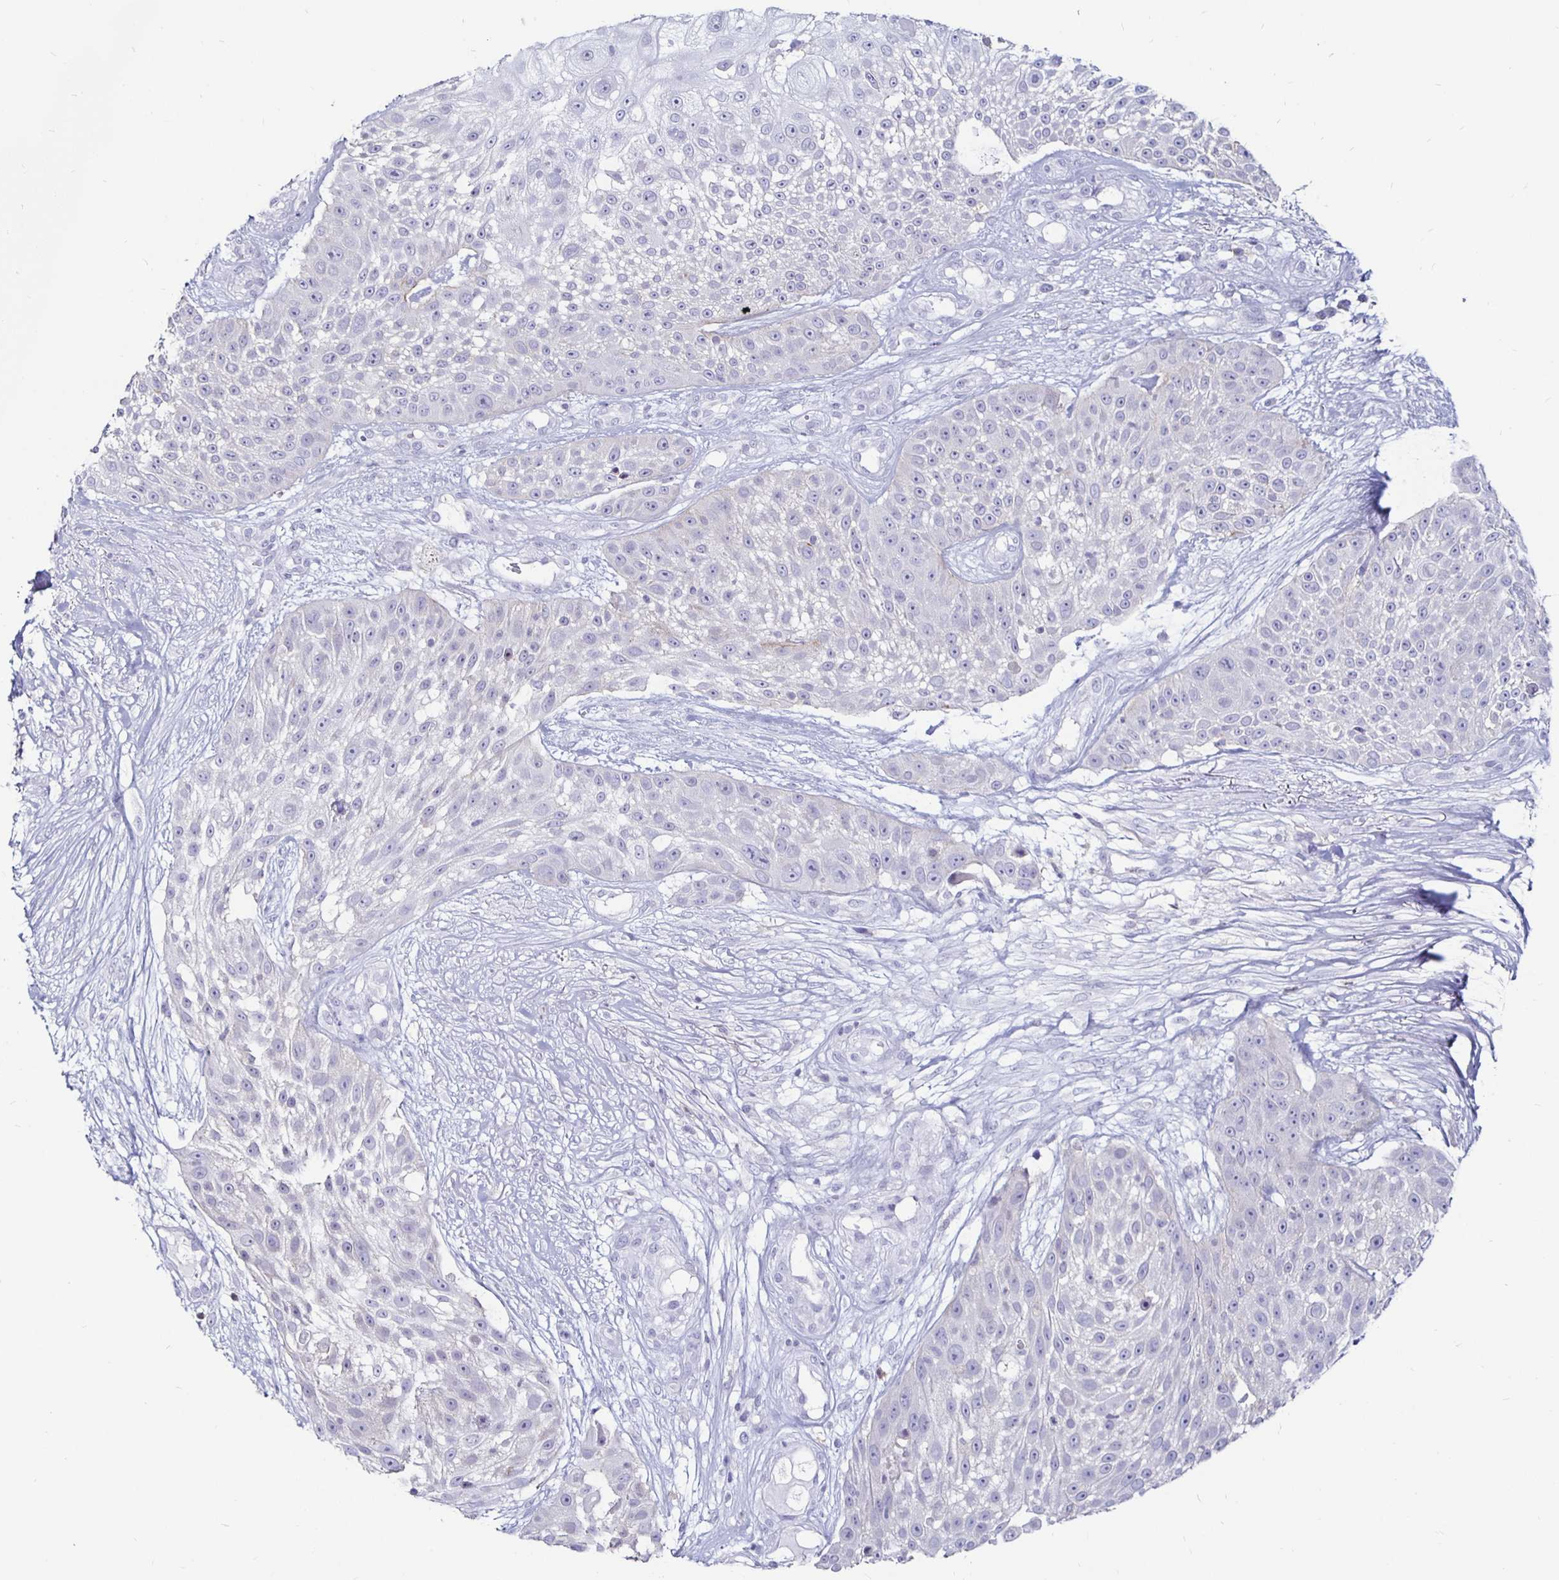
{"staining": {"intensity": "negative", "quantity": "none", "location": "none"}, "tissue": "skin cancer", "cell_type": "Tumor cells", "image_type": "cancer", "snomed": [{"axis": "morphology", "description": "Squamous cell carcinoma, NOS"}, {"axis": "topography", "description": "Skin"}], "caption": "Squamous cell carcinoma (skin) was stained to show a protein in brown. There is no significant expression in tumor cells.", "gene": "SIRPA", "patient": {"sex": "female", "age": 86}}